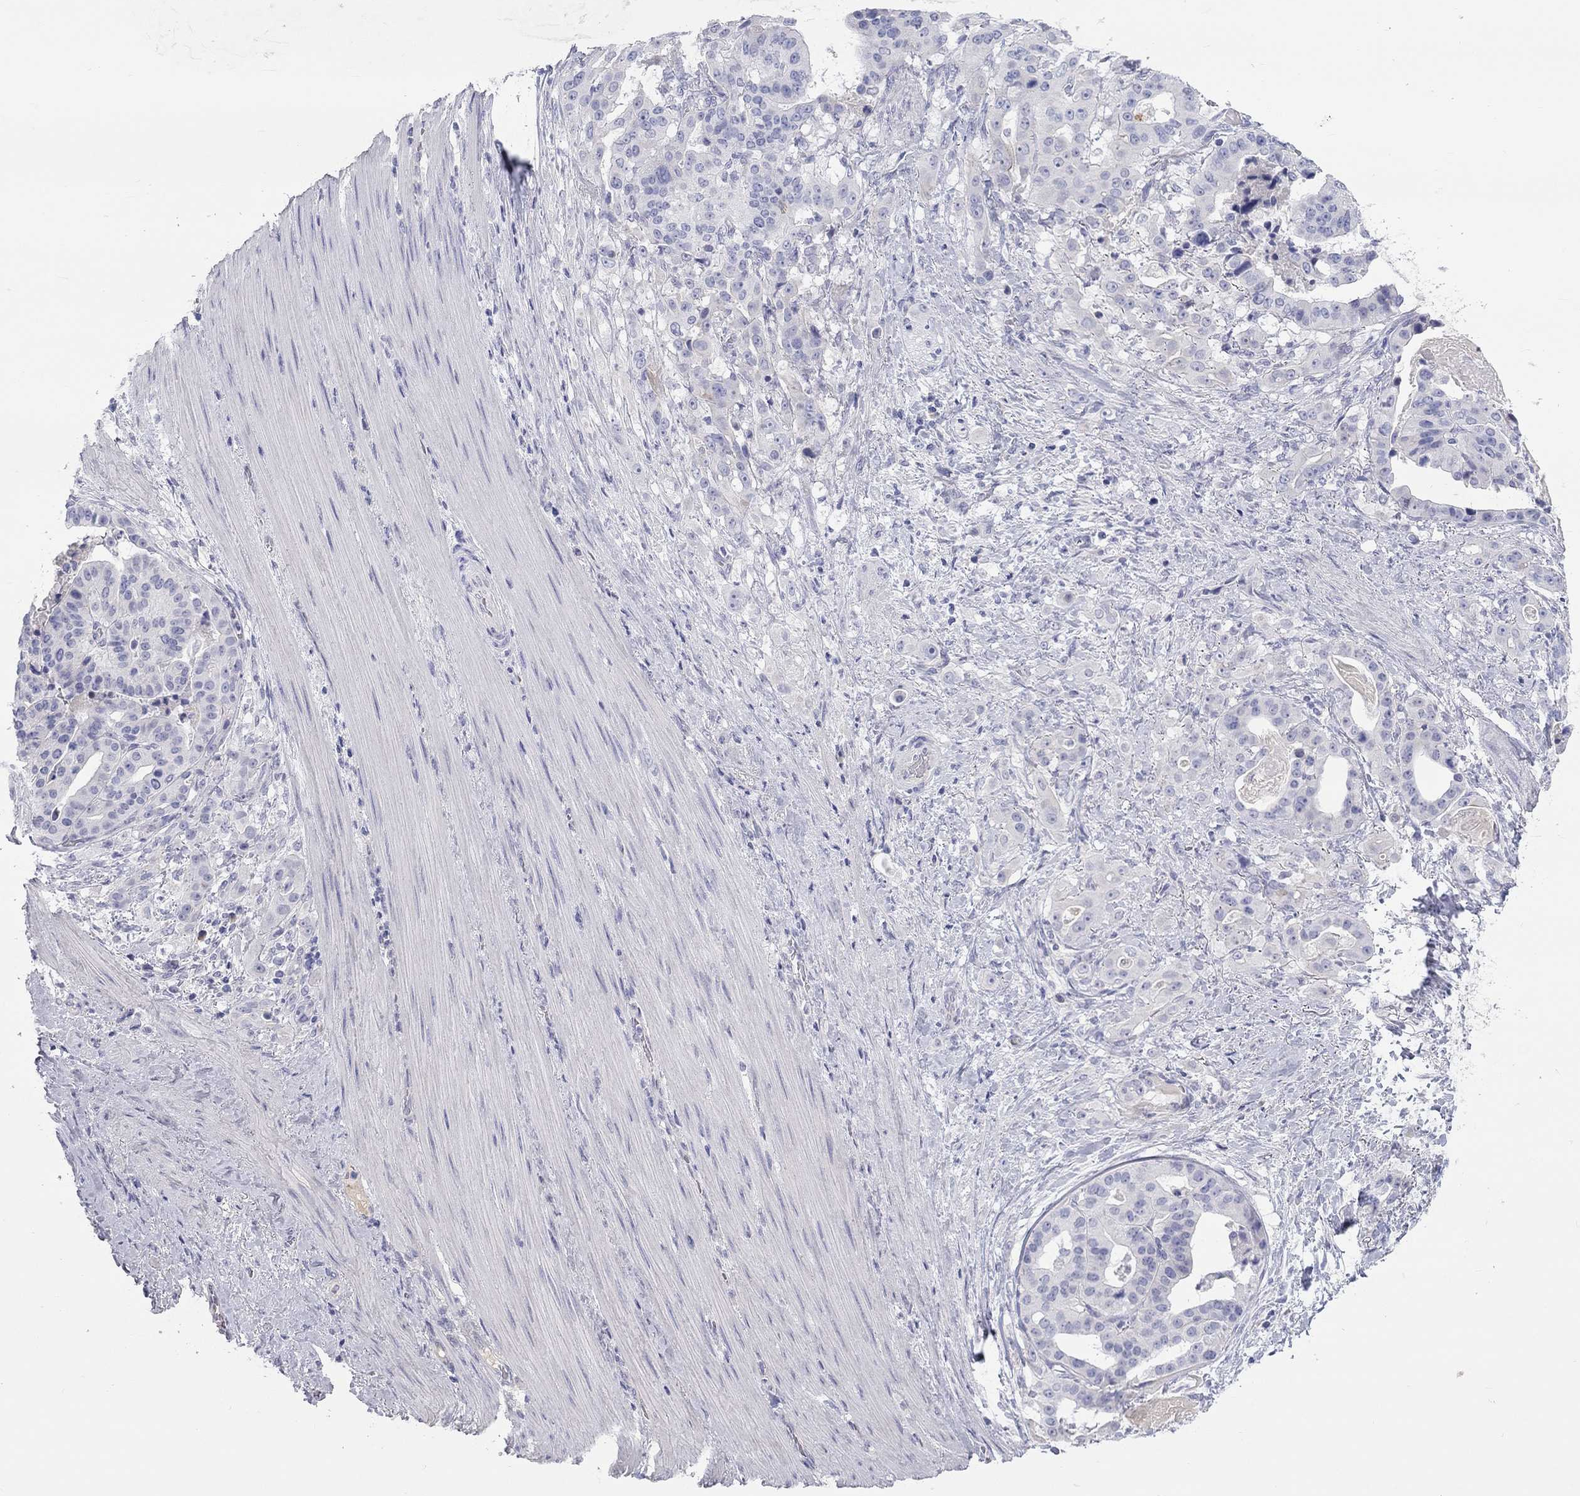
{"staining": {"intensity": "negative", "quantity": "none", "location": "none"}, "tissue": "stomach cancer", "cell_type": "Tumor cells", "image_type": "cancer", "snomed": [{"axis": "morphology", "description": "Adenocarcinoma, NOS"}, {"axis": "topography", "description": "Stomach"}], "caption": "This is a micrograph of immunohistochemistry (IHC) staining of stomach cancer (adenocarcinoma), which shows no staining in tumor cells. (DAB immunohistochemistry (IHC) with hematoxylin counter stain).", "gene": "ST7L", "patient": {"sex": "male", "age": 48}}